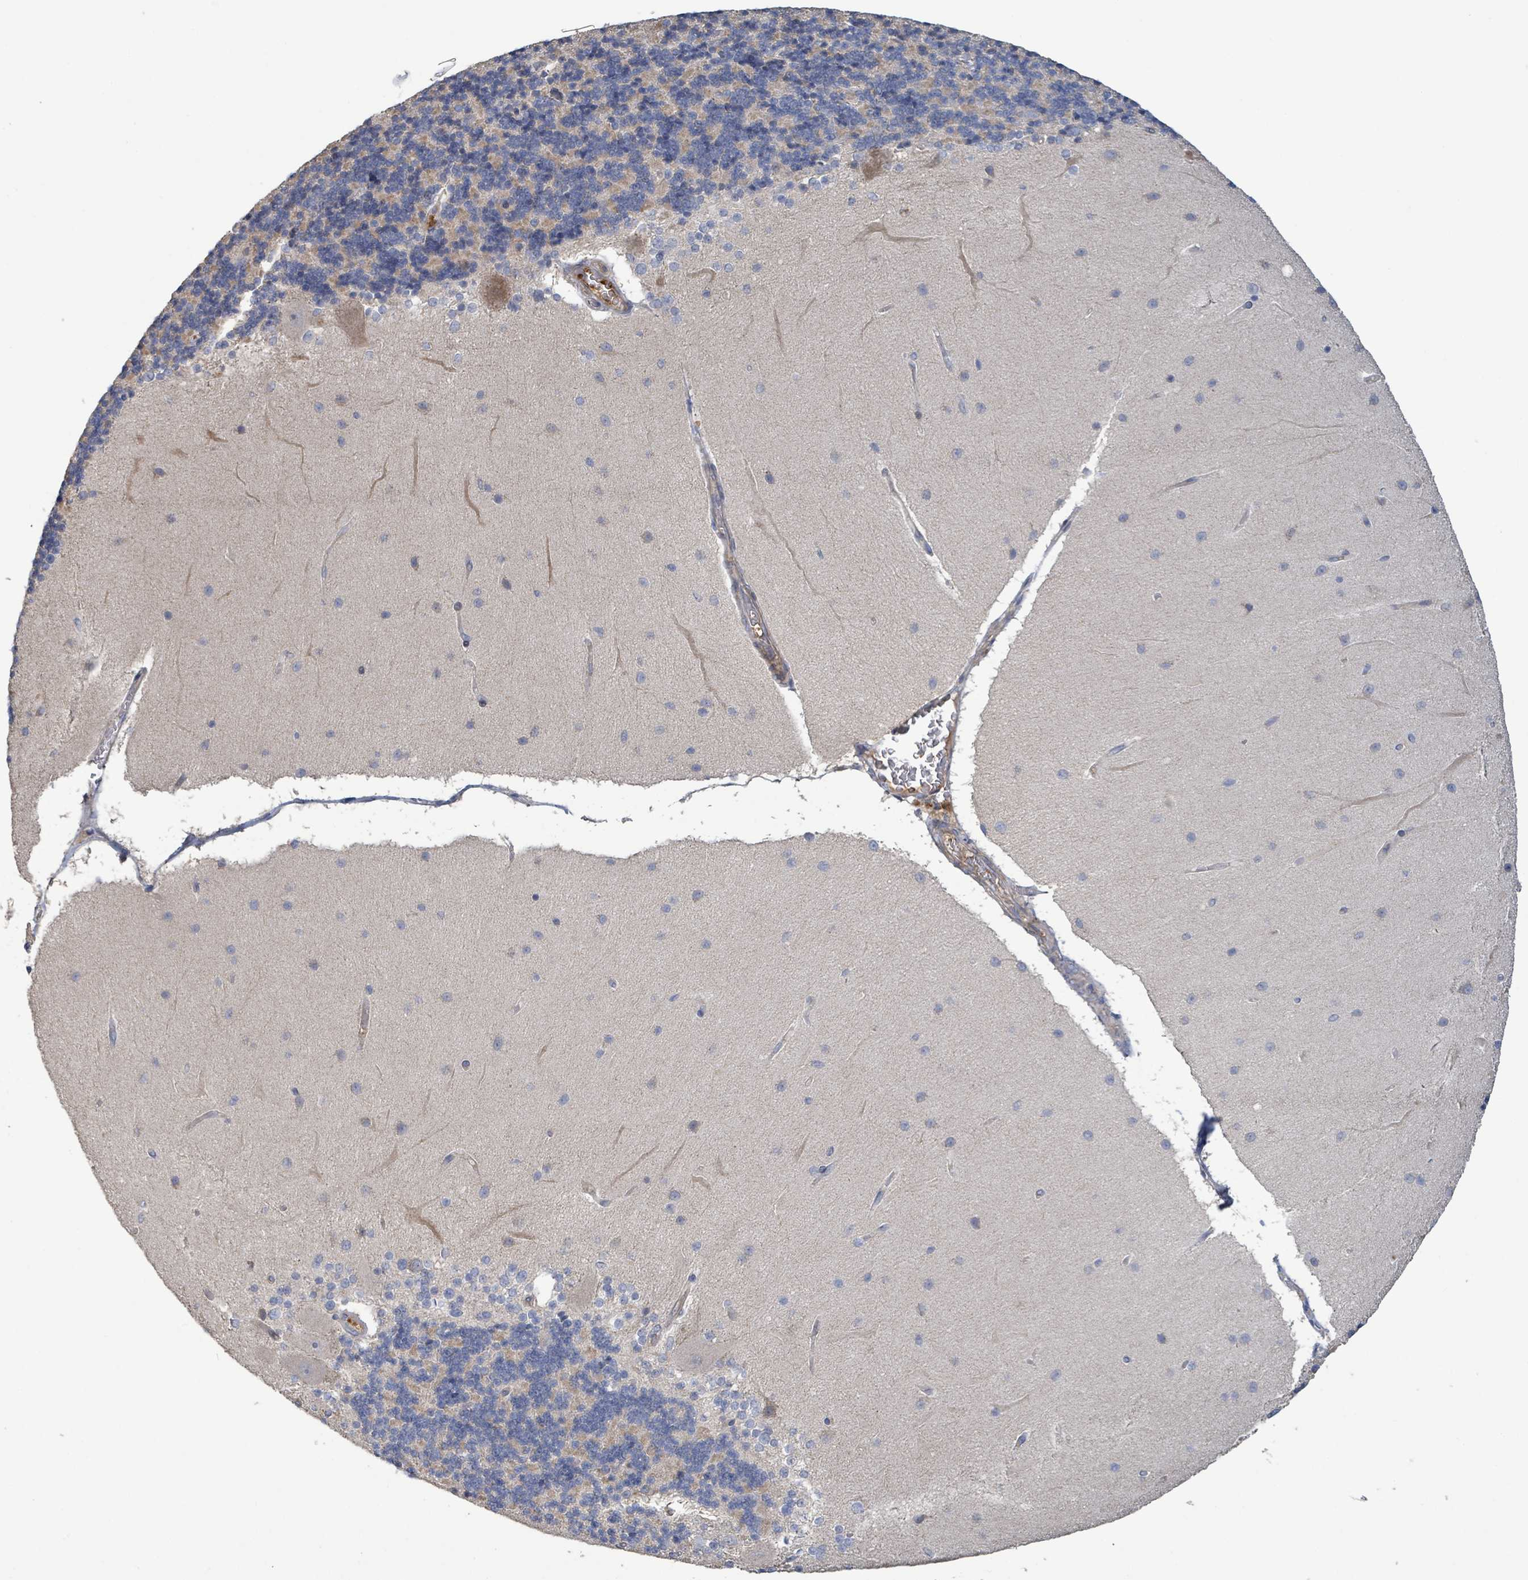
{"staining": {"intensity": "moderate", "quantity": "25%-75%", "location": "cytoplasmic/membranous"}, "tissue": "cerebellum", "cell_type": "Cells in granular layer", "image_type": "normal", "snomed": [{"axis": "morphology", "description": "Normal tissue, NOS"}, {"axis": "topography", "description": "Cerebellum"}], "caption": "About 25%-75% of cells in granular layer in normal cerebellum display moderate cytoplasmic/membranous protein positivity as visualized by brown immunohistochemical staining.", "gene": "PLAAT1", "patient": {"sex": "female", "age": 54}}